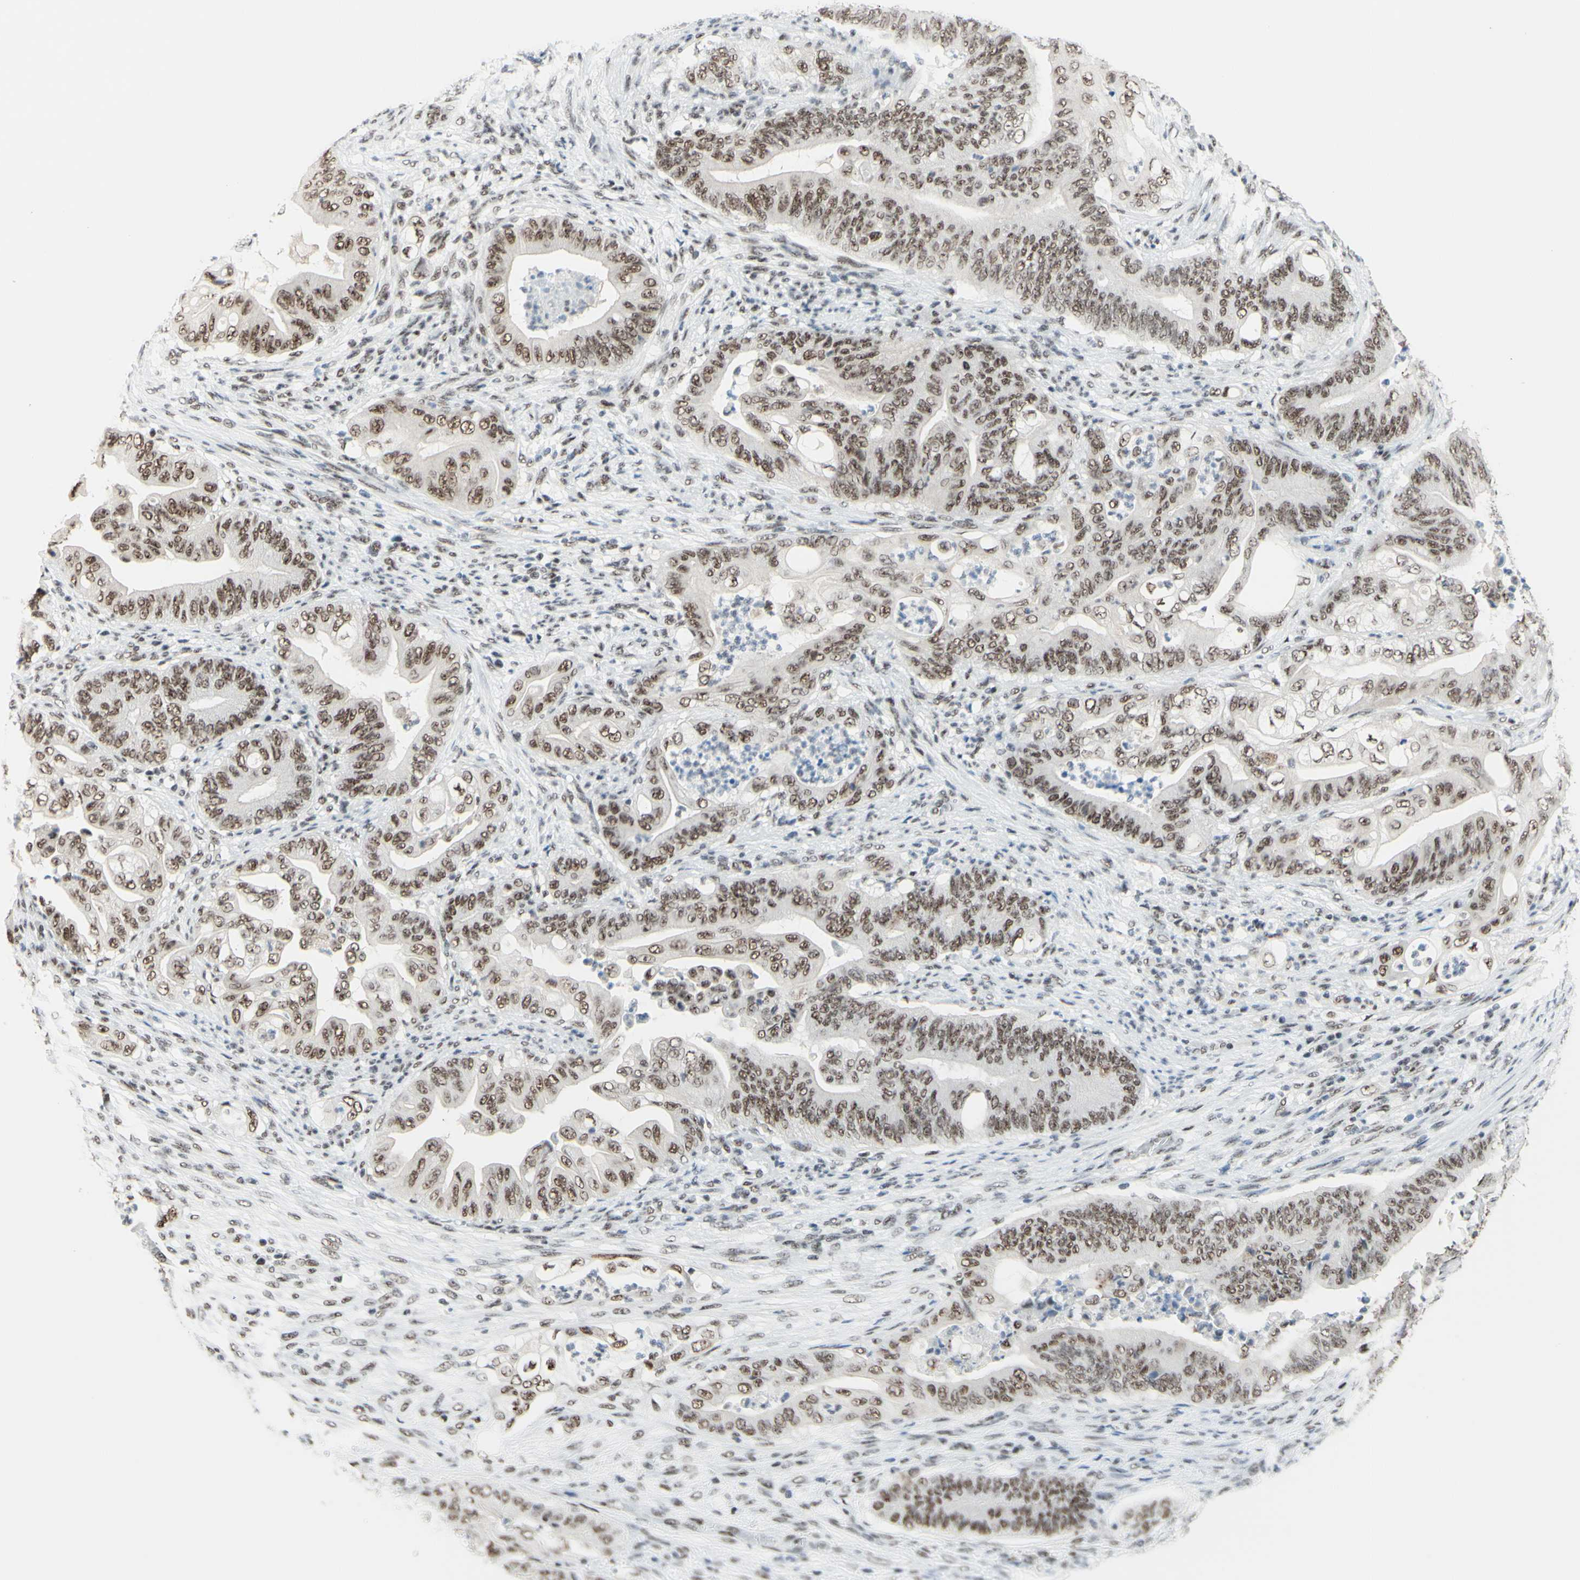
{"staining": {"intensity": "weak", "quantity": ">75%", "location": "nuclear"}, "tissue": "stomach cancer", "cell_type": "Tumor cells", "image_type": "cancer", "snomed": [{"axis": "morphology", "description": "Adenocarcinoma, NOS"}, {"axis": "topography", "description": "Stomach"}], "caption": "Weak nuclear staining for a protein is appreciated in about >75% of tumor cells of stomach adenocarcinoma using immunohistochemistry (IHC).", "gene": "WTAP", "patient": {"sex": "female", "age": 73}}